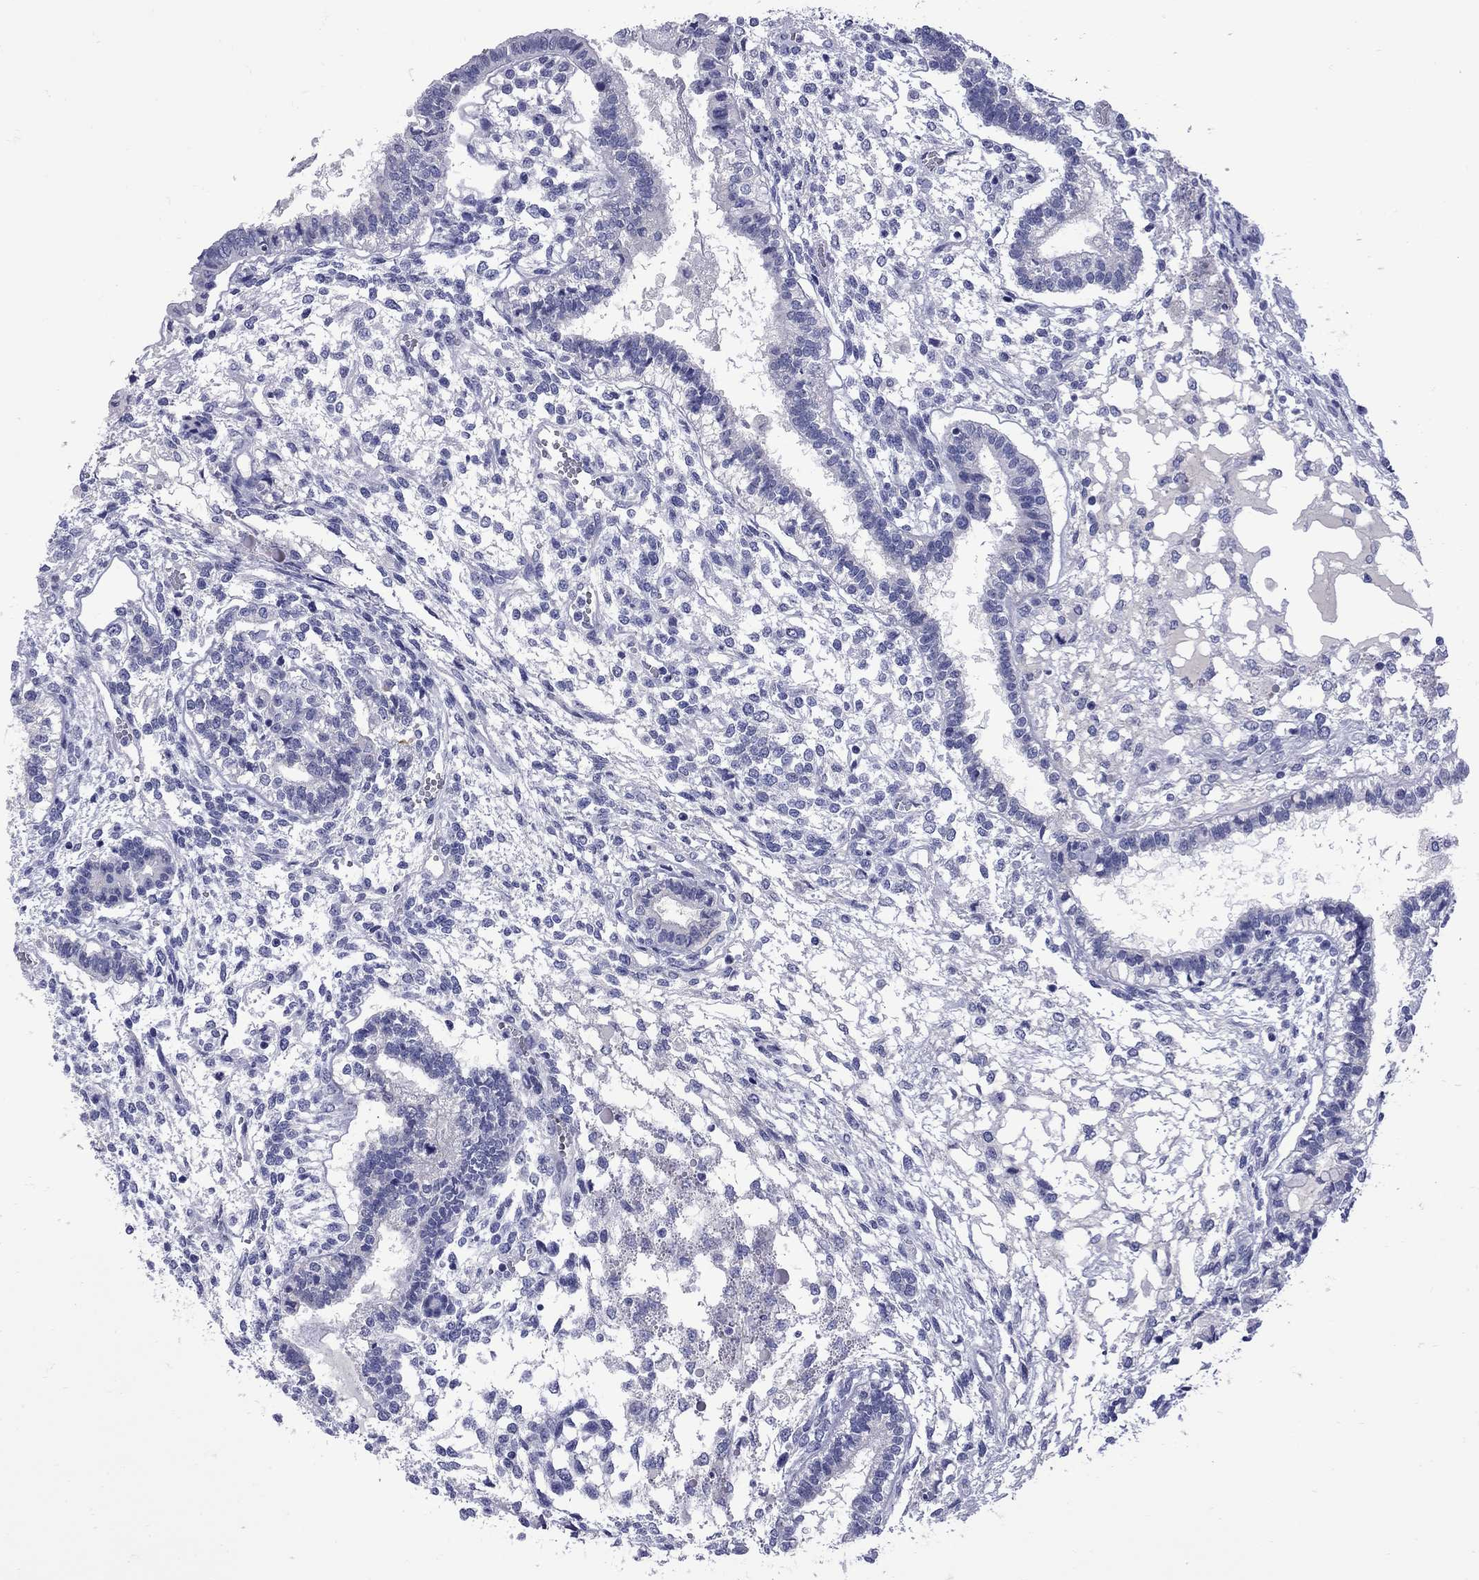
{"staining": {"intensity": "negative", "quantity": "none", "location": "none"}, "tissue": "testis cancer", "cell_type": "Tumor cells", "image_type": "cancer", "snomed": [{"axis": "morphology", "description": "Carcinoma, Embryonal, NOS"}, {"axis": "topography", "description": "Testis"}], "caption": "DAB (3,3'-diaminobenzidine) immunohistochemical staining of testis cancer reveals no significant expression in tumor cells.", "gene": "EPPIN", "patient": {"sex": "male", "age": 37}}